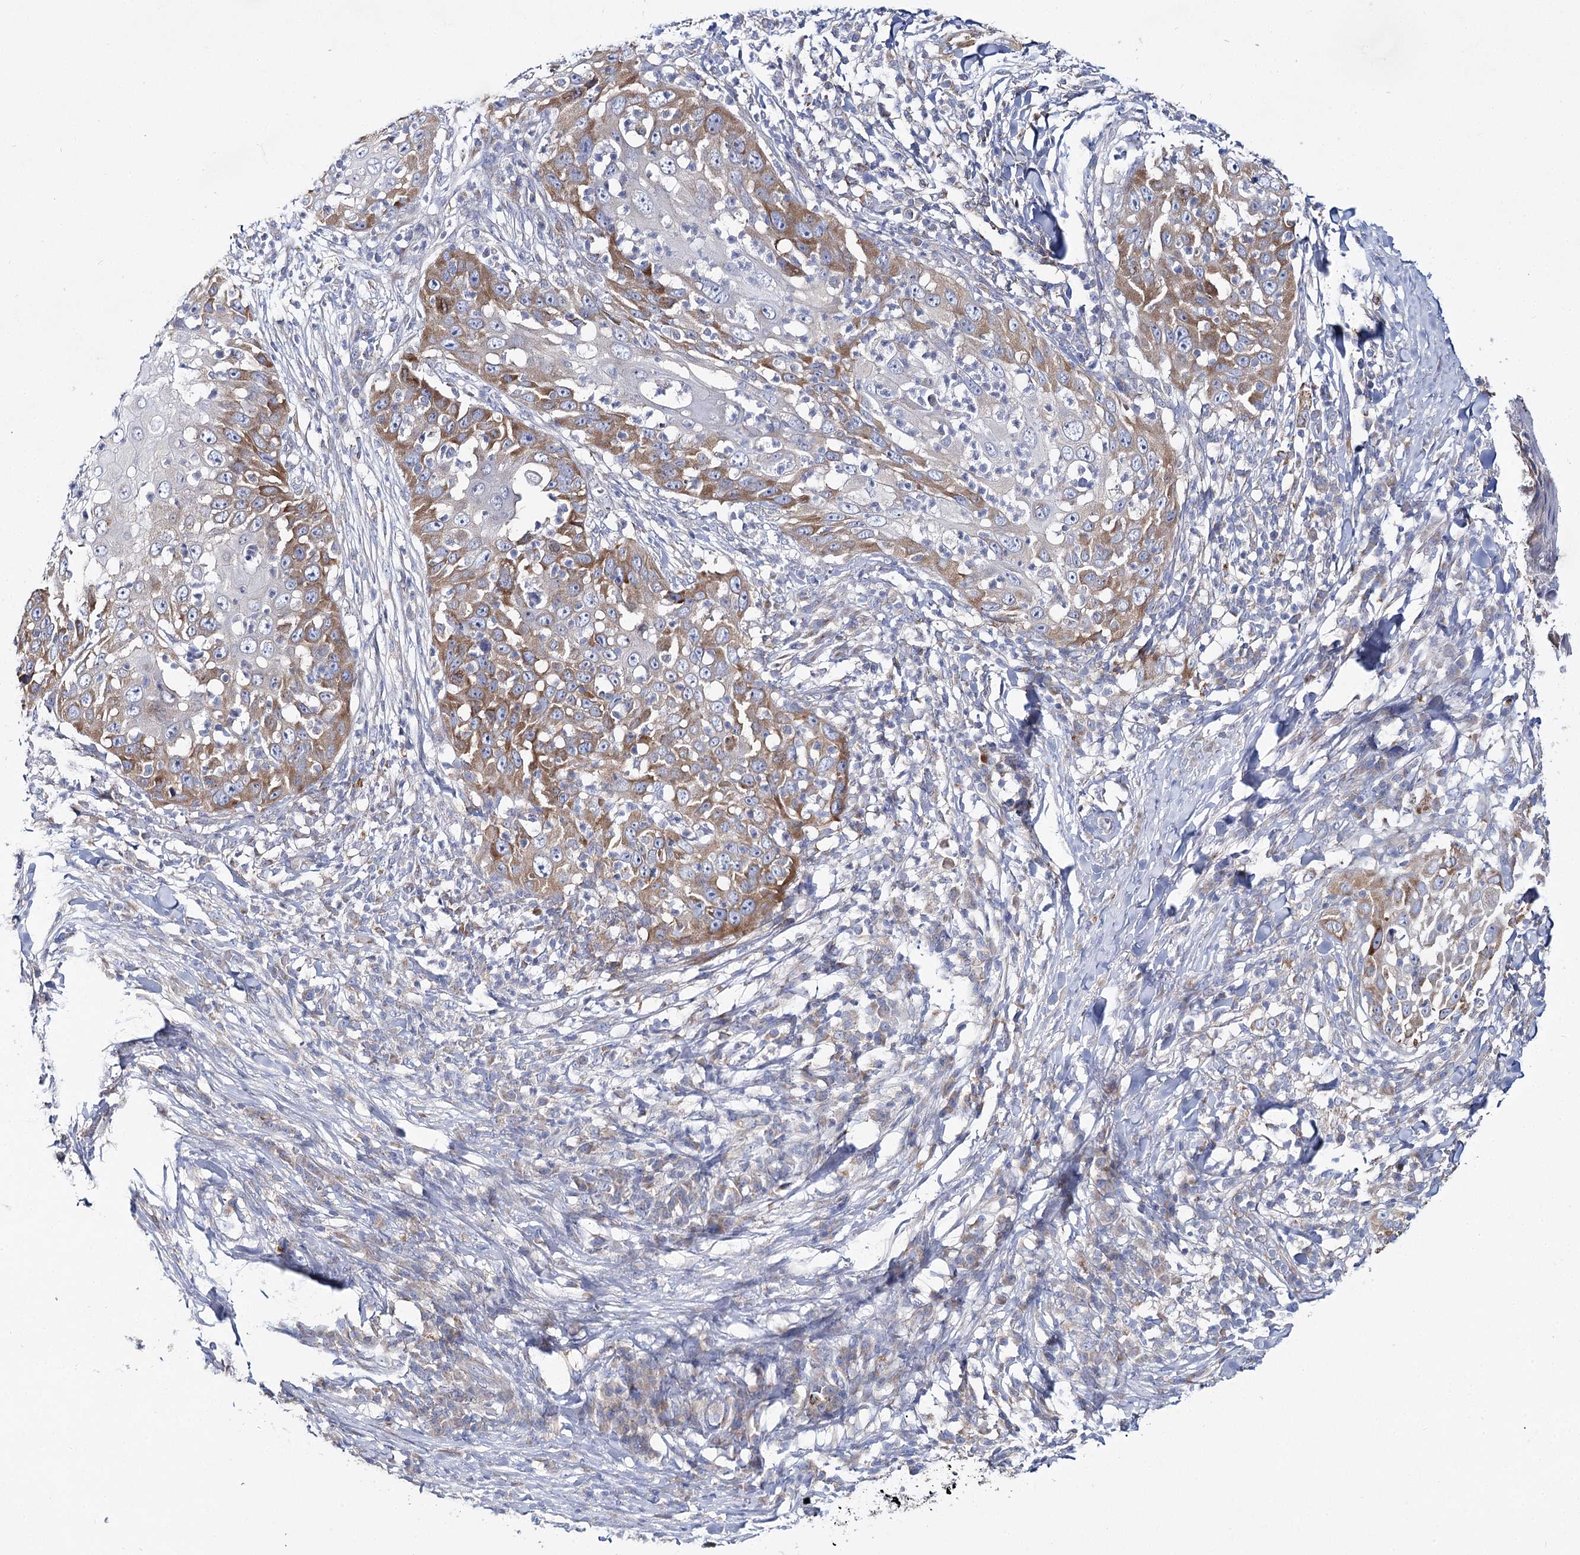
{"staining": {"intensity": "moderate", "quantity": ">75%", "location": "cytoplasmic/membranous"}, "tissue": "skin cancer", "cell_type": "Tumor cells", "image_type": "cancer", "snomed": [{"axis": "morphology", "description": "Squamous cell carcinoma, NOS"}, {"axis": "topography", "description": "Skin"}], "caption": "The image demonstrates staining of squamous cell carcinoma (skin), revealing moderate cytoplasmic/membranous protein expression (brown color) within tumor cells.", "gene": "THUMPD3", "patient": {"sex": "female", "age": 44}}